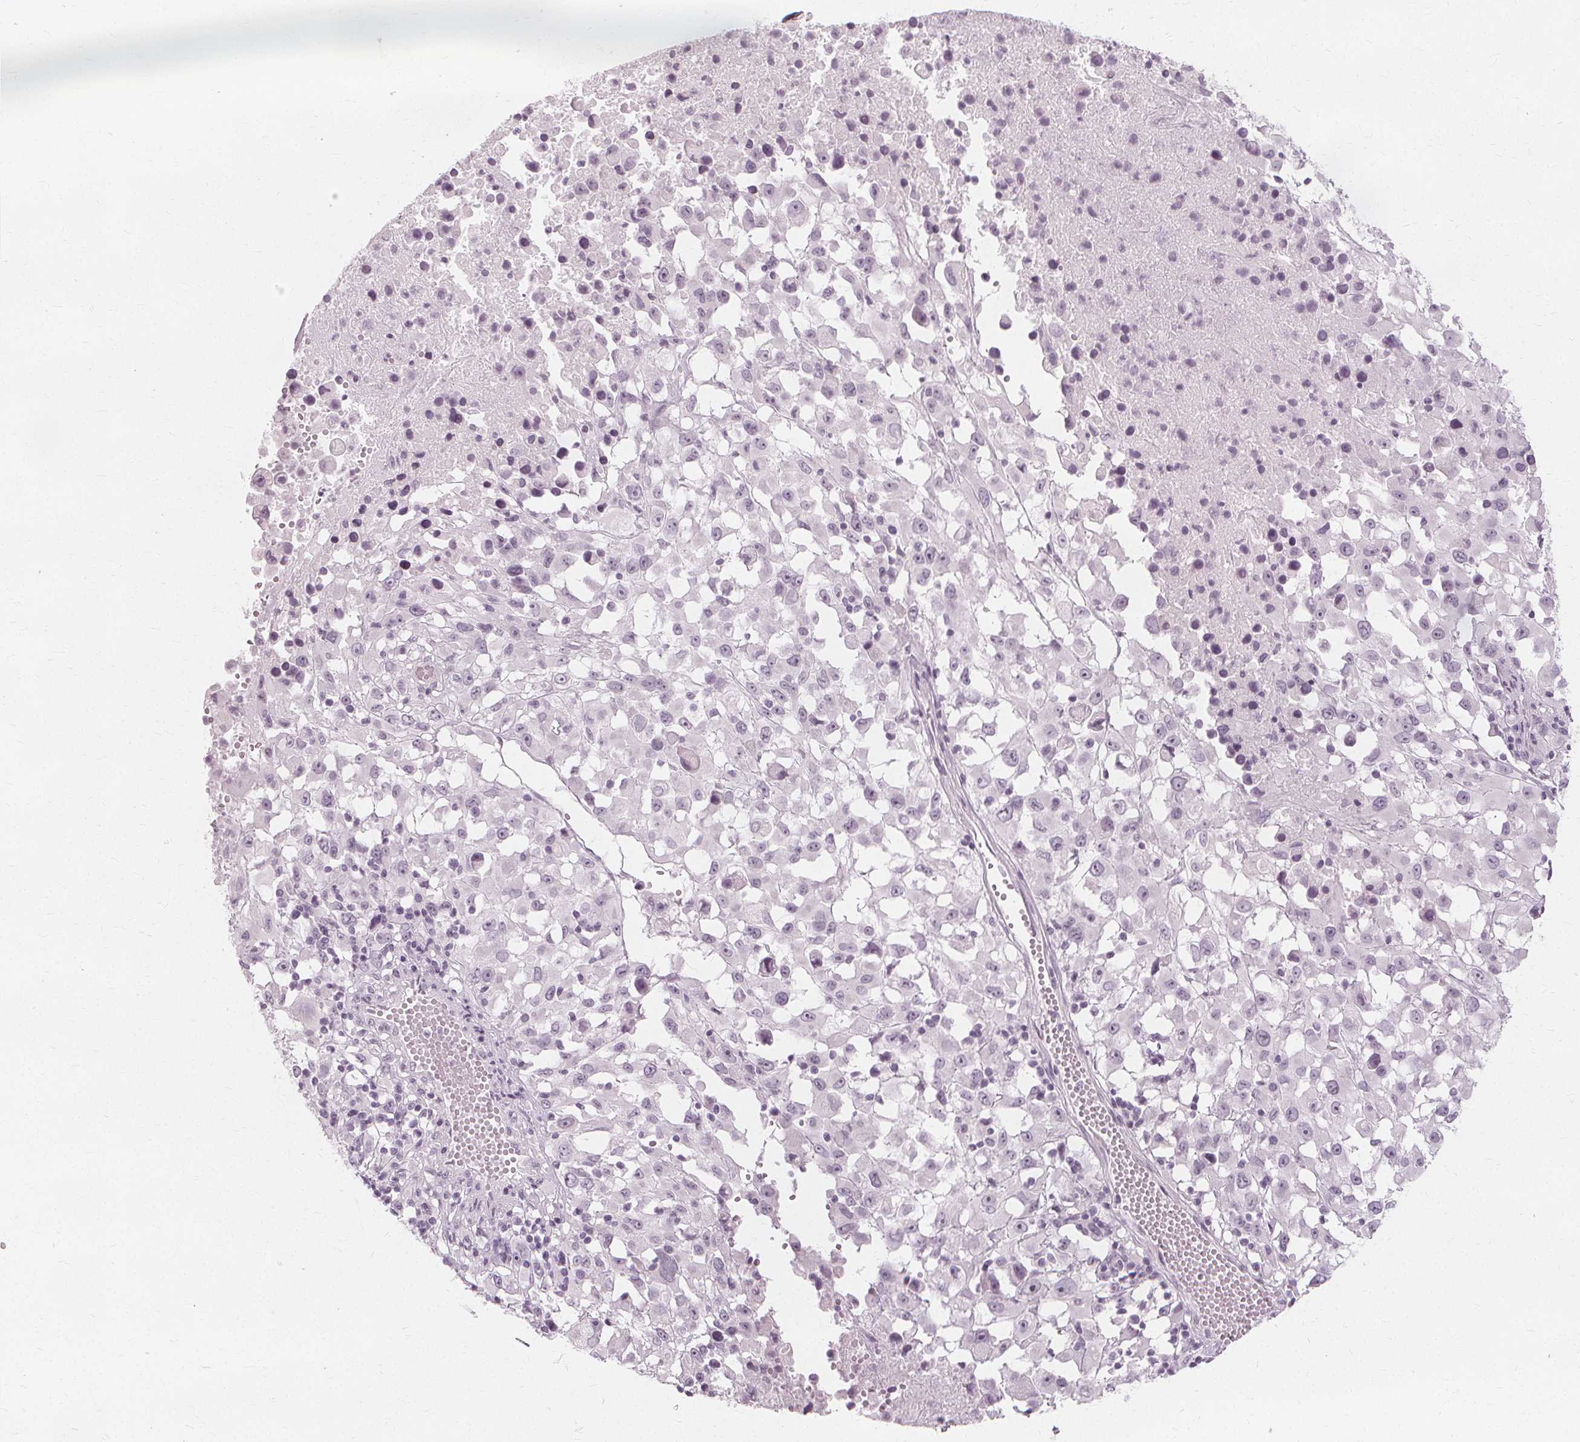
{"staining": {"intensity": "negative", "quantity": "none", "location": "none"}, "tissue": "melanoma", "cell_type": "Tumor cells", "image_type": "cancer", "snomed": [{"axis": "morphology", "description": "Malignant melanoma, Metastatic site"}, {"axis": "topography", "description": "Soft tissue"}], "caption": "Immunohistochemistry (IHC) of malignant melanoma (metastatic site) shows no staining in tumor cells.", "gene": "NXPE1", "patient": {"sex": "male", "age": 50}}